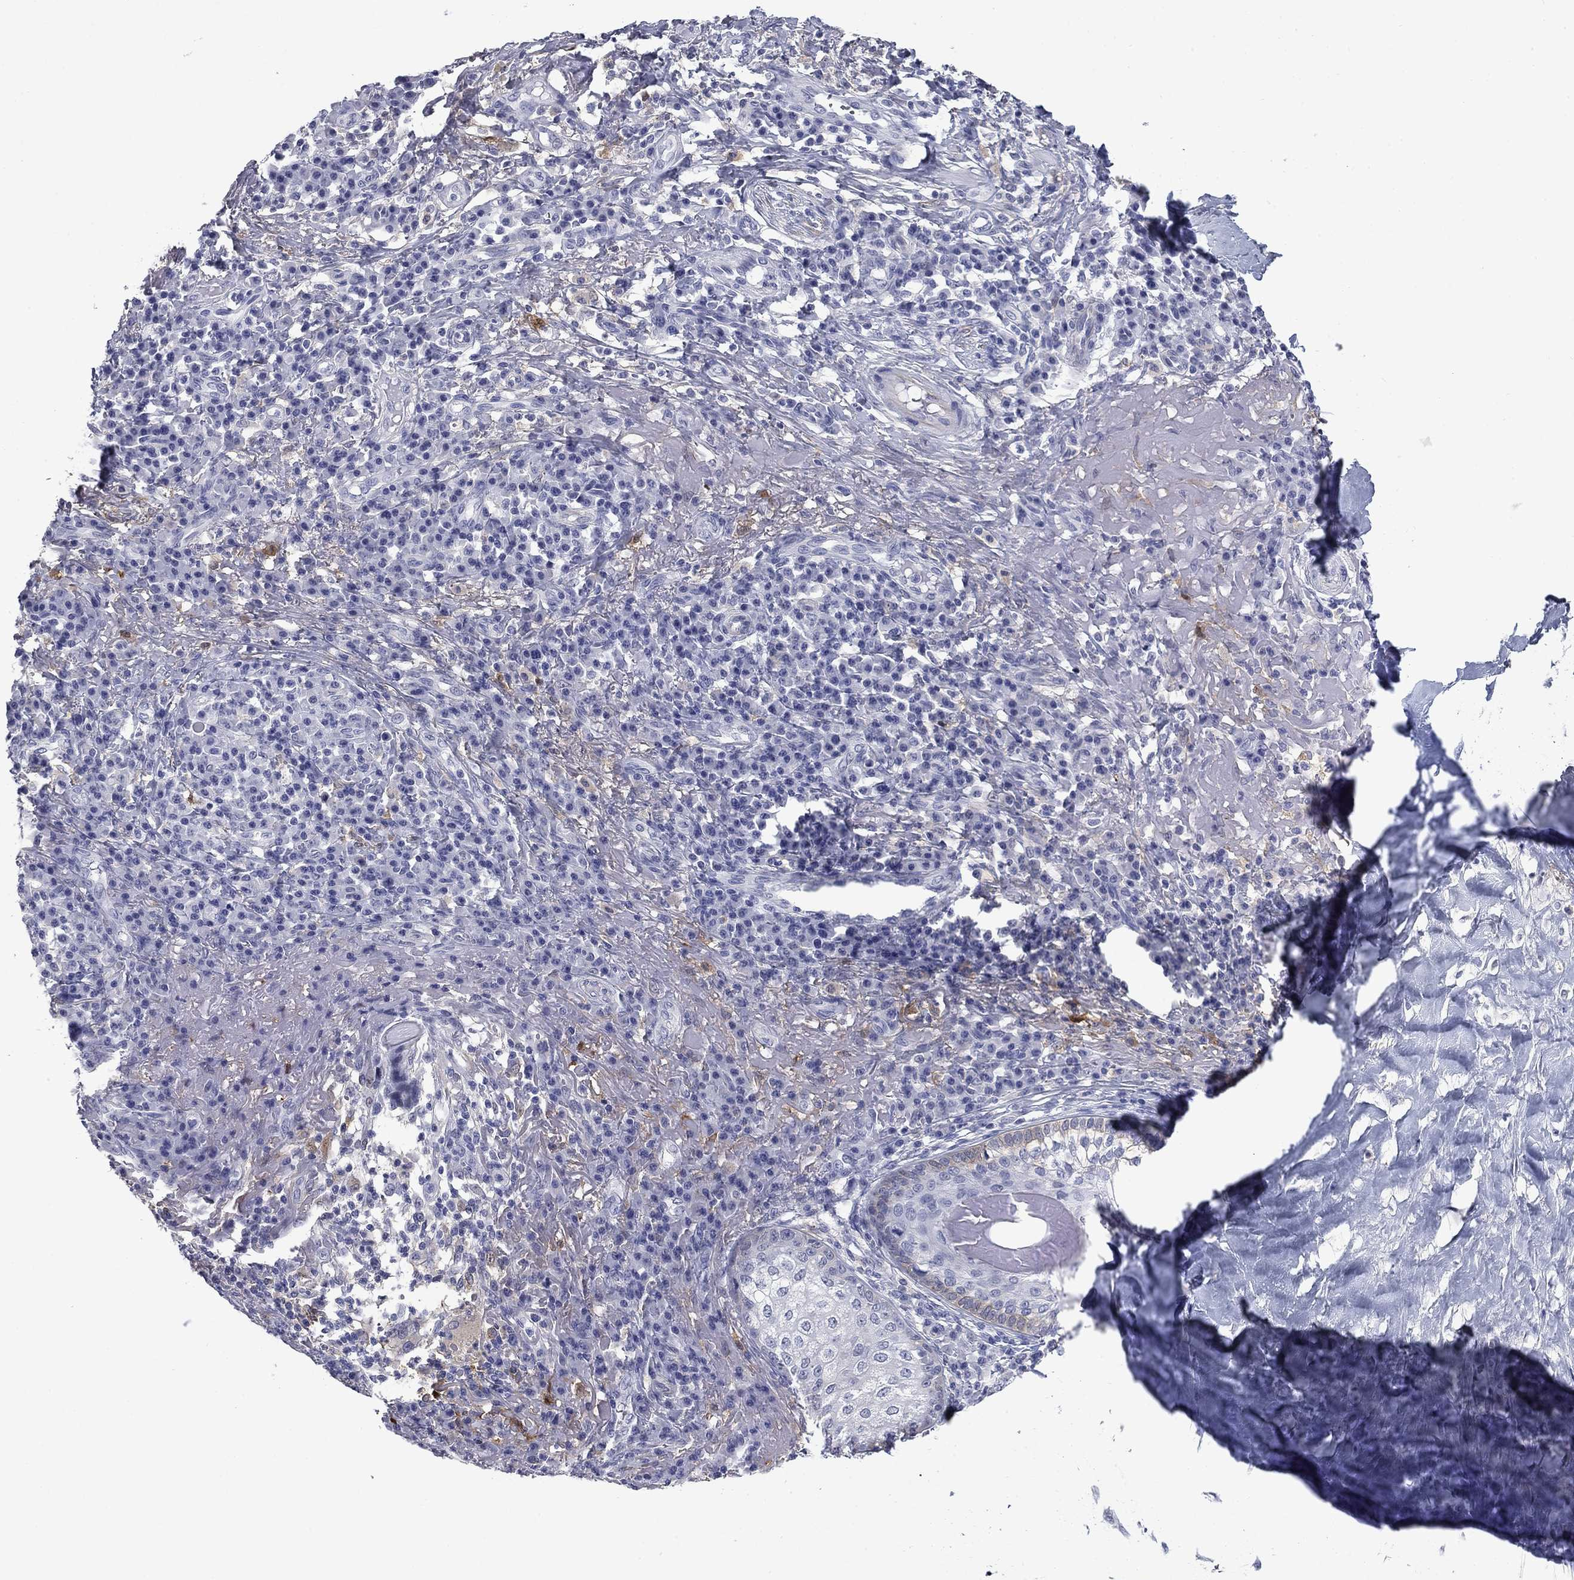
{"staining": {"intensity": "negative", "quantity": "none", "location": "none"}, "tissue": "skin cancer", "cell_type": "Tumor cells", "image_type": "cancer", "snomed": [{"axis": "morphology", "description": "Squamous cell carcinoma, NOS"}, {"axis": "topography", "description": "Skin"}], "caption": "This histopathology image is of skin cancer (squamous cell carcinoma) stained with IHC to label a protein in brown with the nuclei are counter-stained blue. There is no expression in tumor cells. (DAB IHC visualized using brightfield microscopy, high magnification).", "gene": "BCL2L14", "patient": {"sex": "male", "age": 92}}